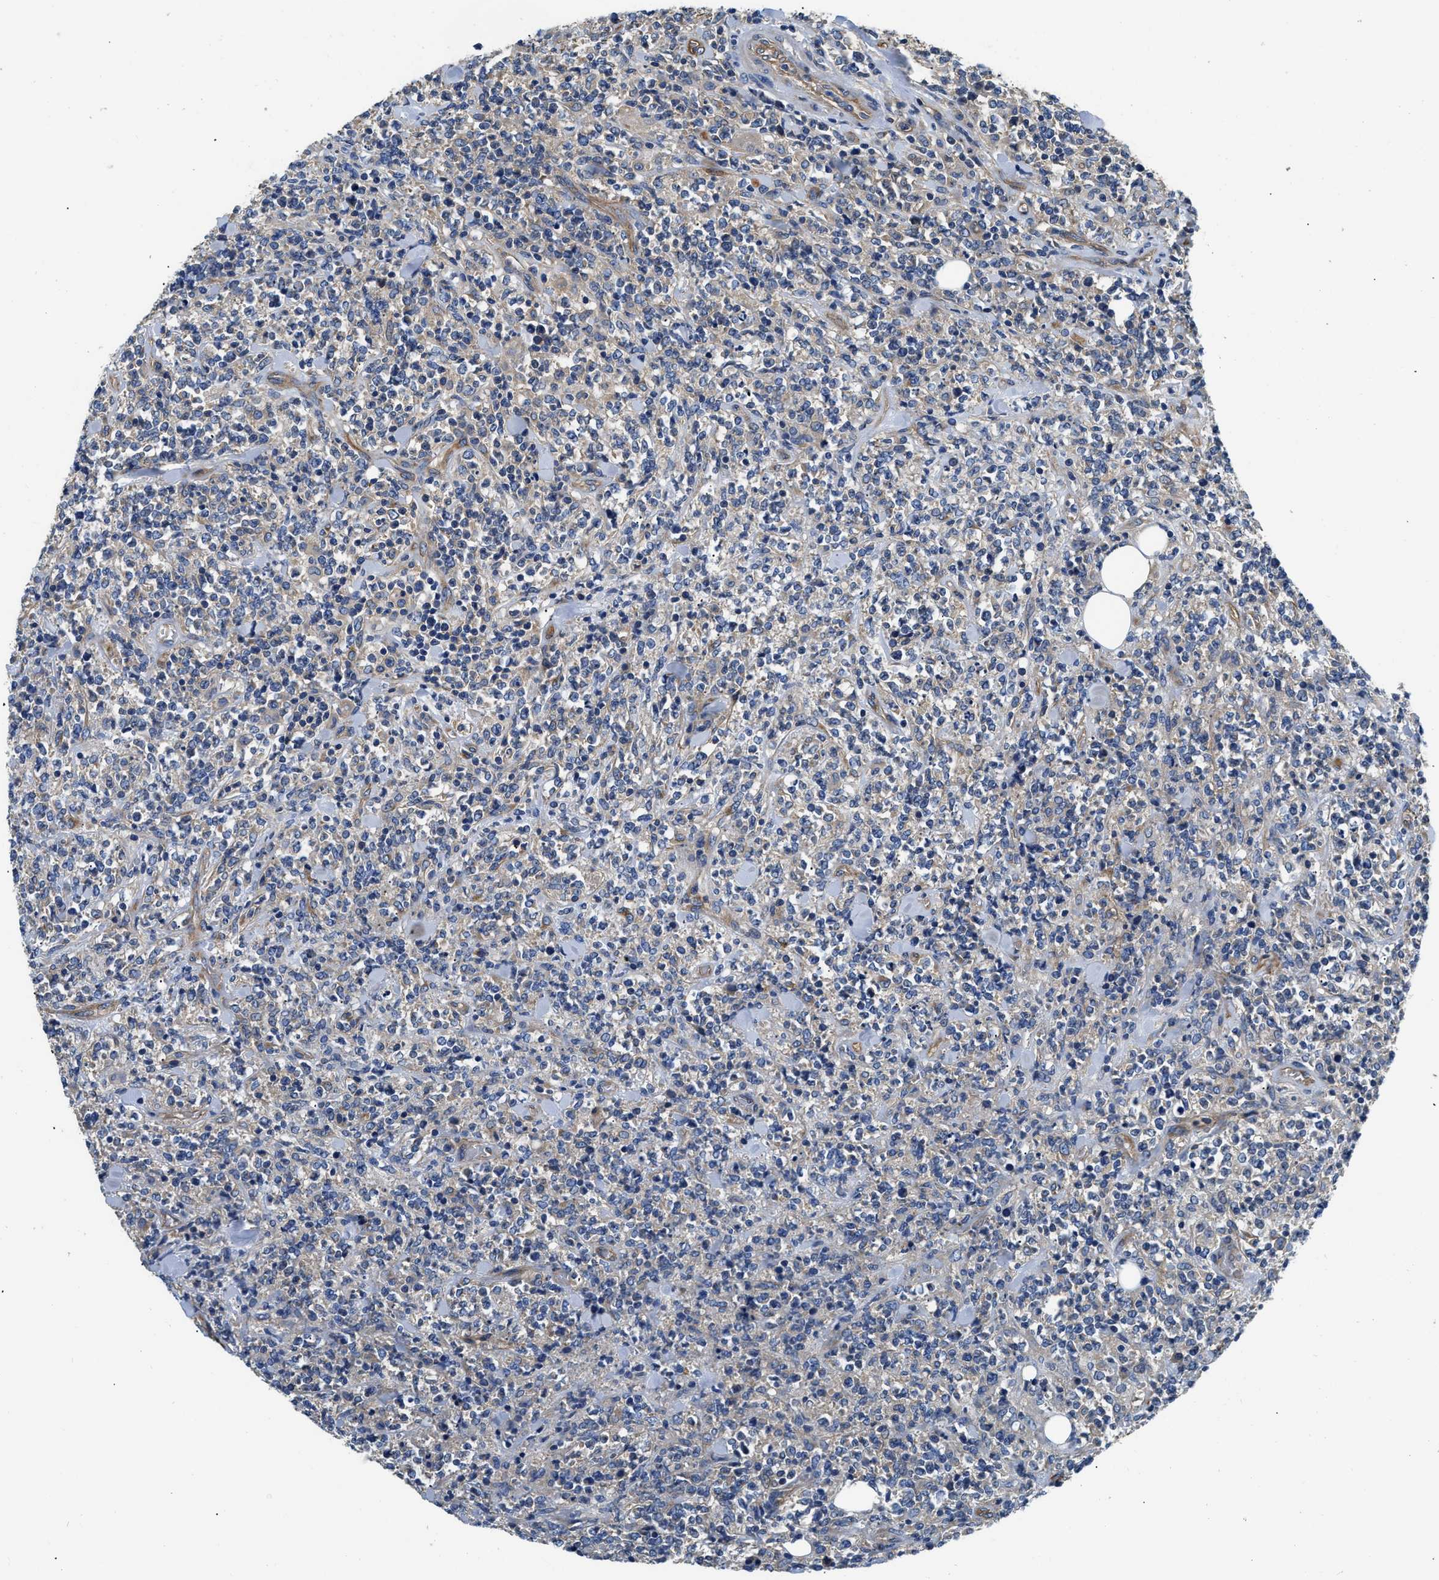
{"staining": {"intensity": "weak", "quantity": "<25%", "location": "cytoplasmic/membranous"}, "tissue": "lymphoma", "cell_type": "Tumor cells", "image_type": "cancer", "snomed": [{"axis": "morphology", "description": "Malignant lymphoma, non-Hodgkin's type, High grade"}, {"axis": "topography", "description": "Soft tissue"}], "caption": "Immunohistochemical staining of malignant lymphoma, non-Hodgkin's type (high-grade) exhibits no significant expression in tumor cells.", "gene": "CSDE1", "patient": {"sex": "male", "age": 18}}